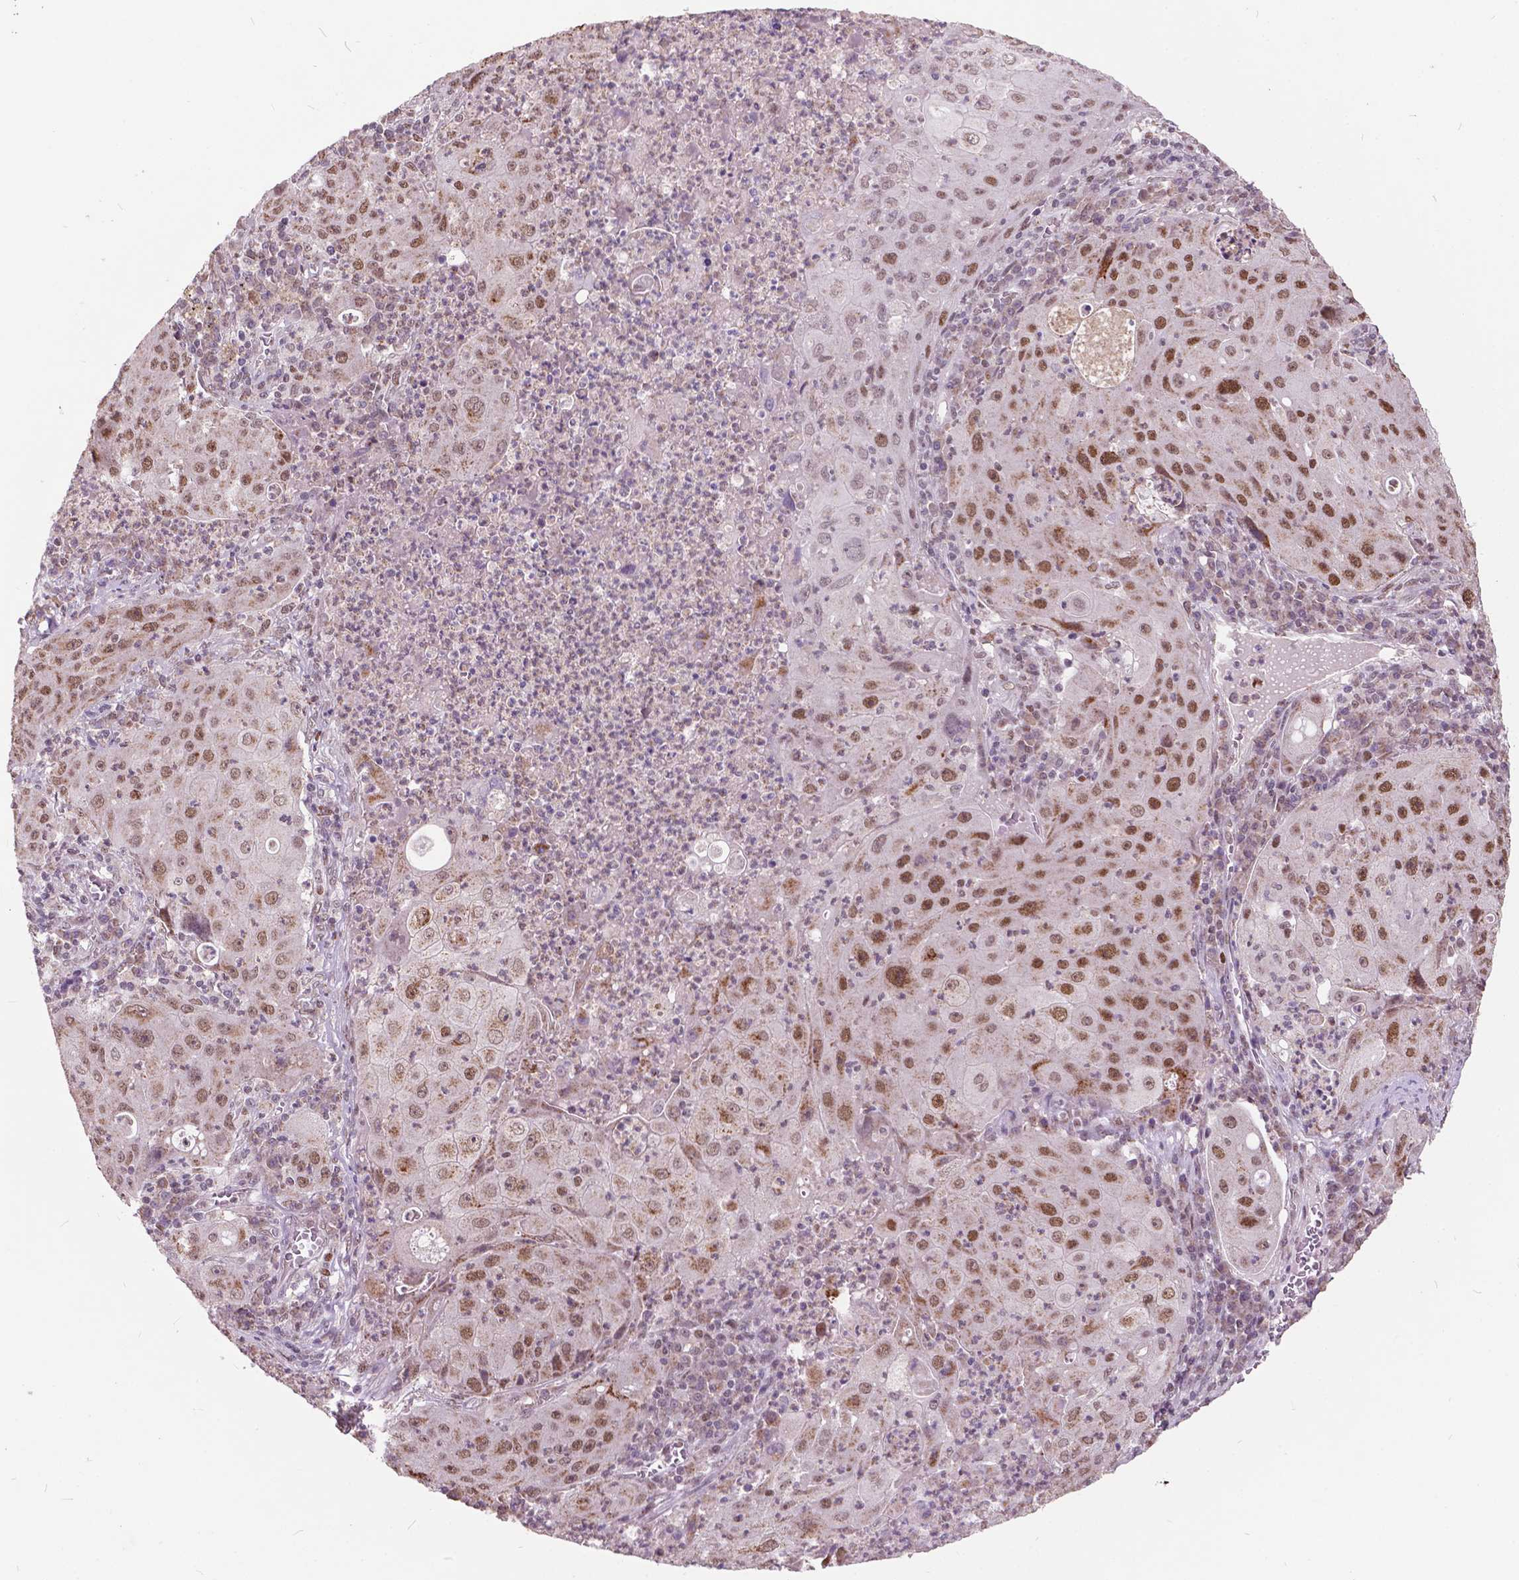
{"staining": {"intensity": "moderate", "quantity": ">75%", "location": "nuclear"}, "tissue": "lung cancer", "cell_type": "Tumor cells", "image_type": "cancer", "snomed": [{"axis": "morphology", "description": "Squamous cell carcinoma, NOS"}, {"axis": "topography", "description": "Lung"}], "caption": "Lung cancer (squamous cell carcinoma) was stained to show a protein in brown. There is medium levels of moderate nuclear positivity in approximately >75% of tumor cells. The staining was performed using DAB to visualize the protein expression in brown, while the nuclei were stained in blue with hematoxylin (Magnification: 20x).", "gene": "MSH2", "patient": {"sex": "female", "age": 59}}